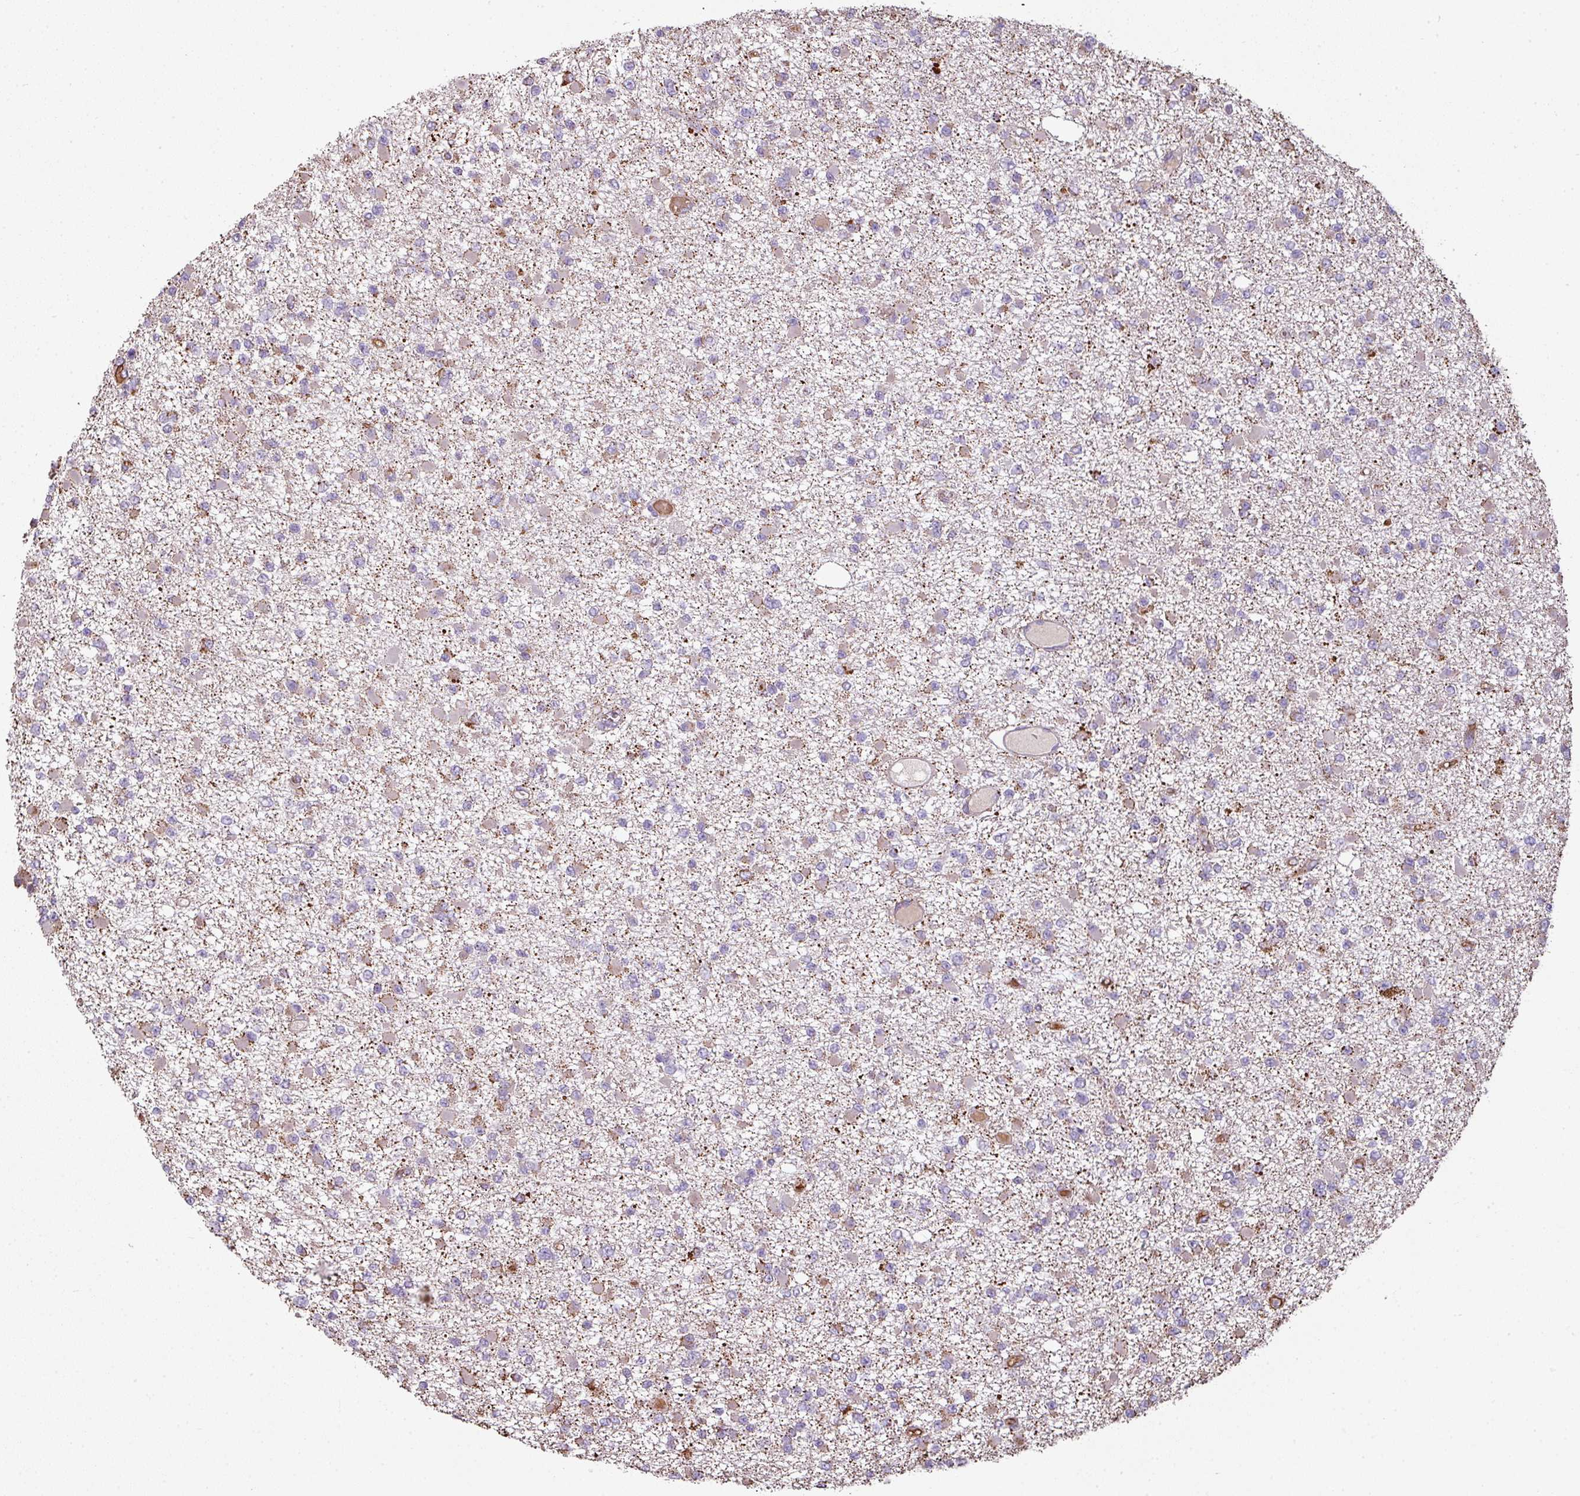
{"staining": {"intensity": "moderate", "quantity": "25%-75%", "location": "cytoplasmic/membranous"}, "tissue": "glioma", "cell_type": "Tumor cells", "image_type": "cancer", "snomed": [{"axis": "morphology", "description": "Glioma, malignant, Low grade"}, {"axis": "topography", "description": "Brain"}], "caption": "This is an image of immunohistochemistry (IHC) staining of malignant glioma (low-grade), which shows moderate staining in the cytoplasmic/membranous of tumor cells.", "gene": "NHSL2", "patient": {"sex": "female", "age": 22}}